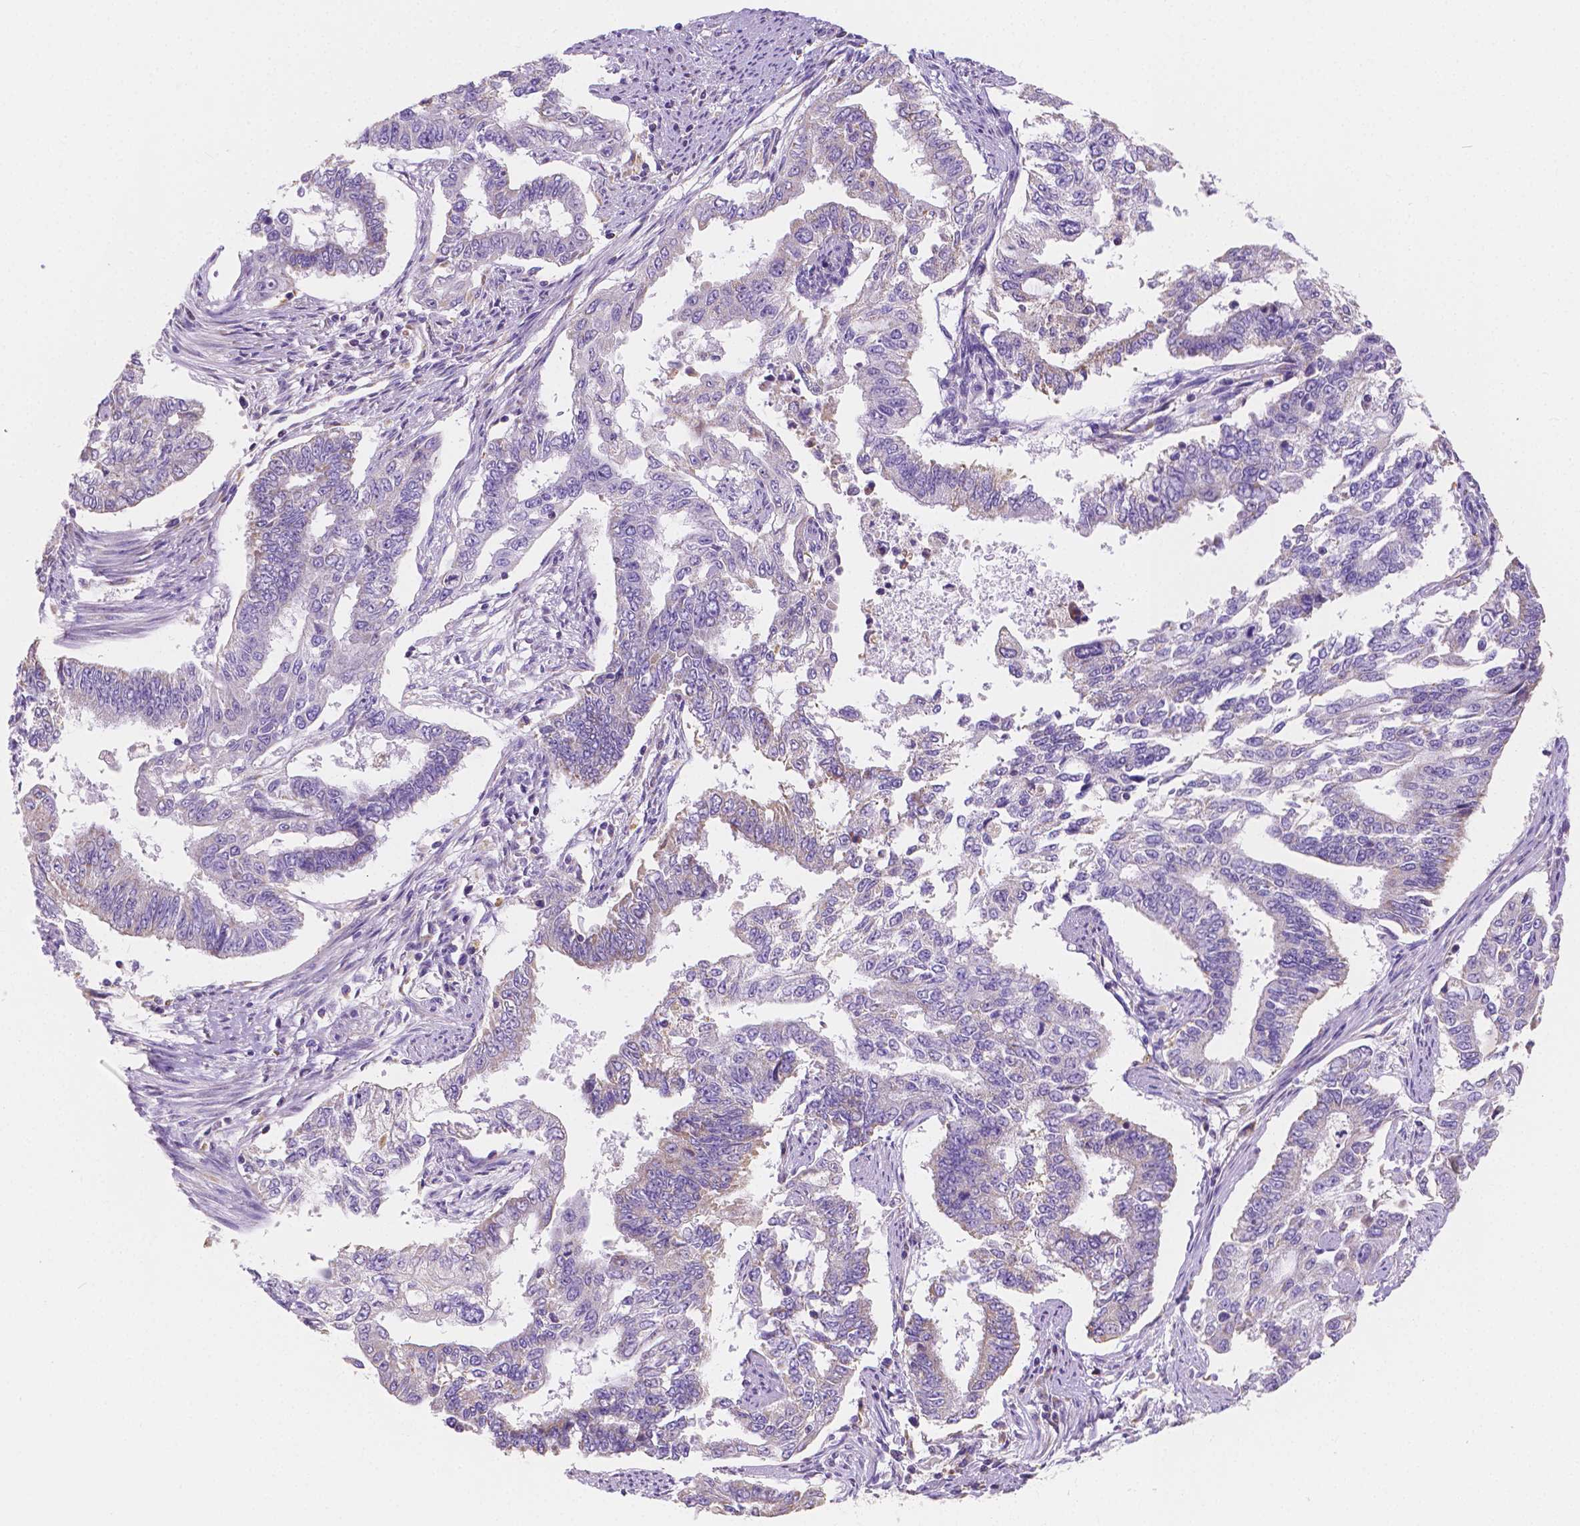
{"staining": {"intensity": "weak", "quantity": "<25%", "location": "cytoplasmic/membranous"}, "tissue": "endometrial cancer", "cell_type": "Tumor cells", "image_type": "cancer", "snomed": [{"axis": "morphology", "description": "Adenocarcinoma, NOS"}, {"axis": "topography", "description": "Uterus"}], "caption": "This is an IHC photomicrograph of human endometrial cancer. There is no staining in tumor cells.", "gene": "TMEM130", "patient": {"sex": "female", "age": 59}}